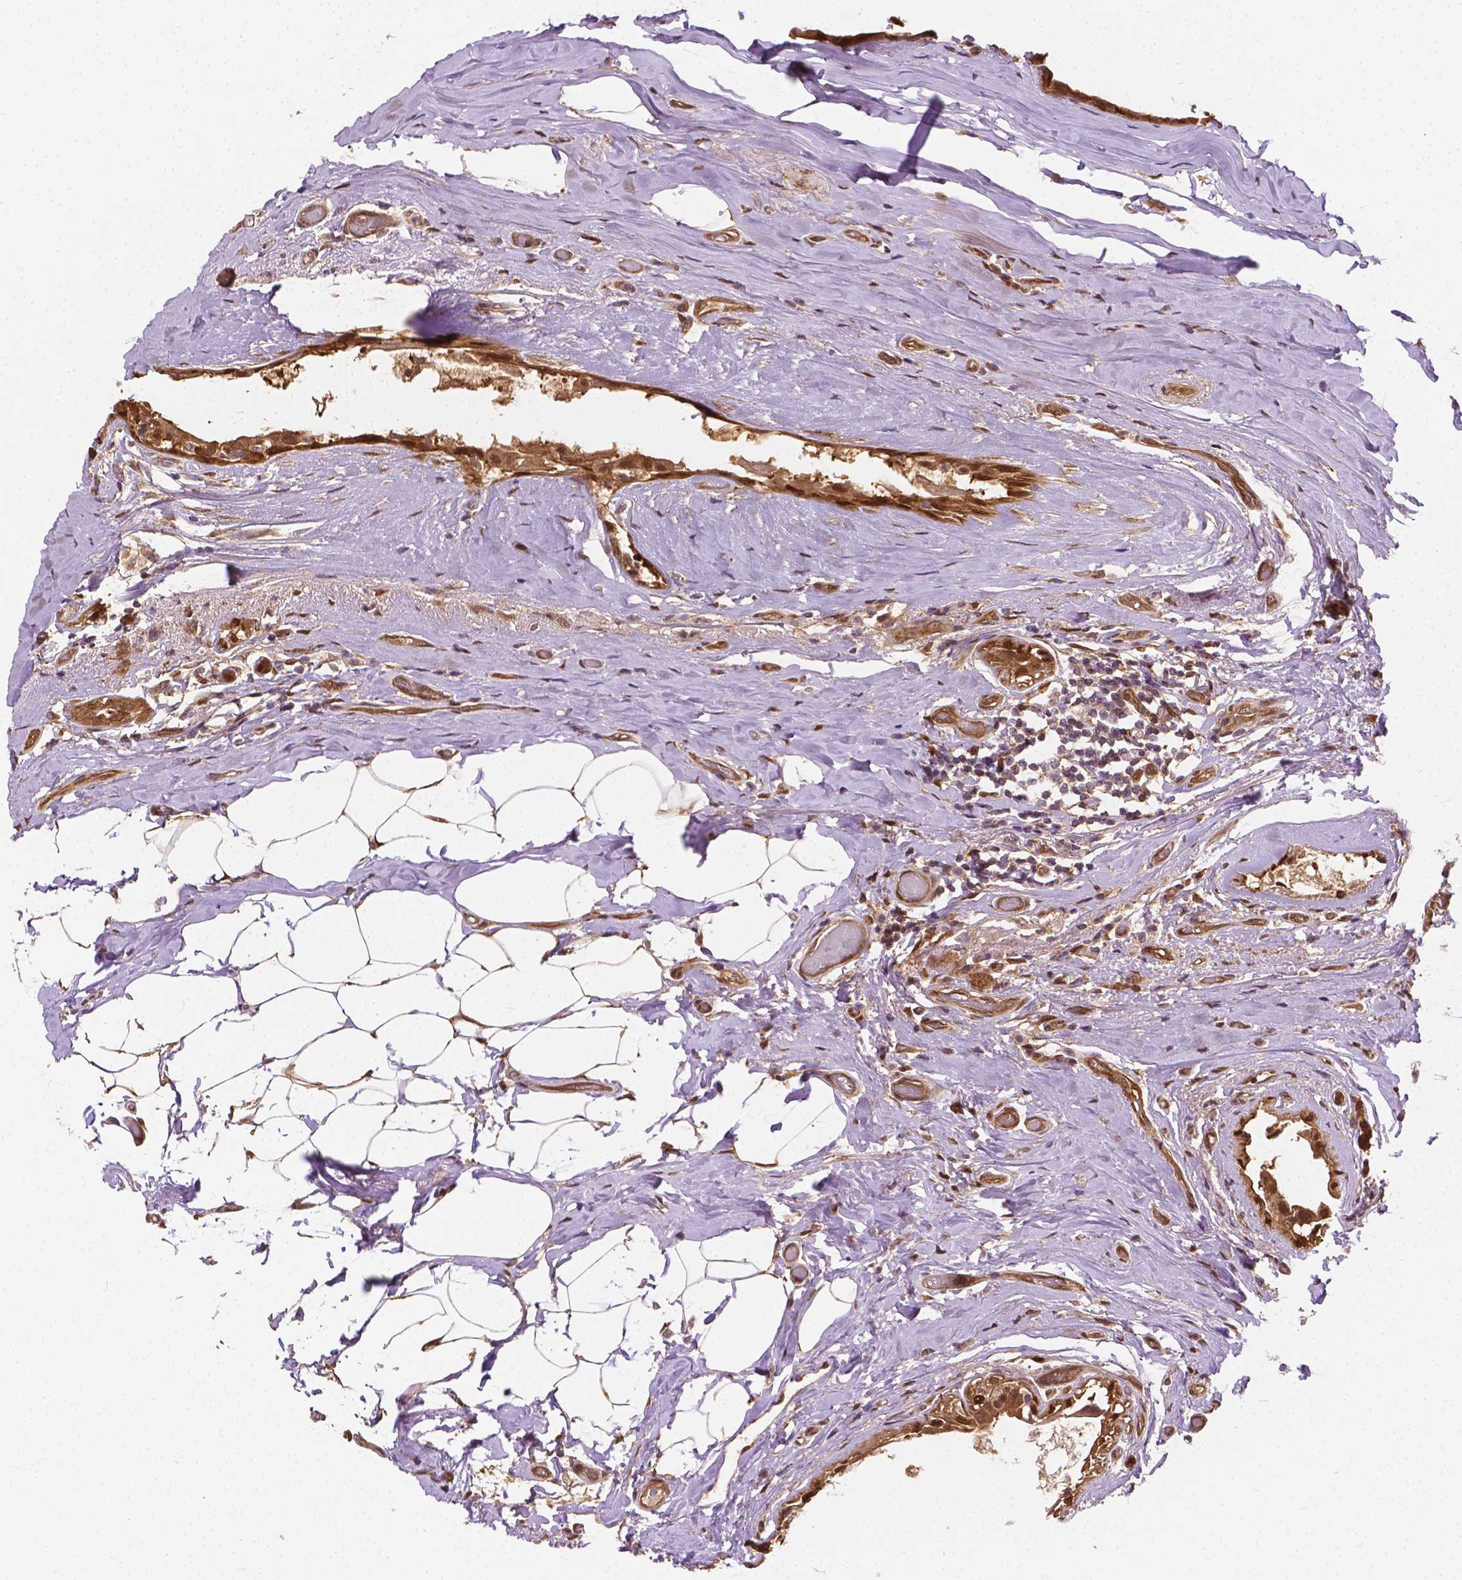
{"staining": {"intensity": "moderate", "quantity": ">75%", "location": "cytoplasmic/membranous,nuclear"}, "tissue": "breast cancer", "cell_type": "Tumor cells", "image_type": "cancer", "snomed": [{"axis": "morphology", "description": "Intraductal carcinoma, in situ"}, {"axis": "morphology", "description": "Duct carcinoma"}, {"axis": "morphology", "description": "Lobular carcinoma, in situ"}, {"axis": "topography", "description": "Breast"}], "caption": "An IHC micrograph of neoplastic tissue is shown. Protein staining in brown shows moderate cytoplasmic/membranous and nuclear positivity in breast cancer (lobular carcinoma in situ) within tumor cells. (Brightfield microscopy of DAB IHC at high magnification).", "gene": "YAP1", "patient": {"sex": "female", "age": 44}}